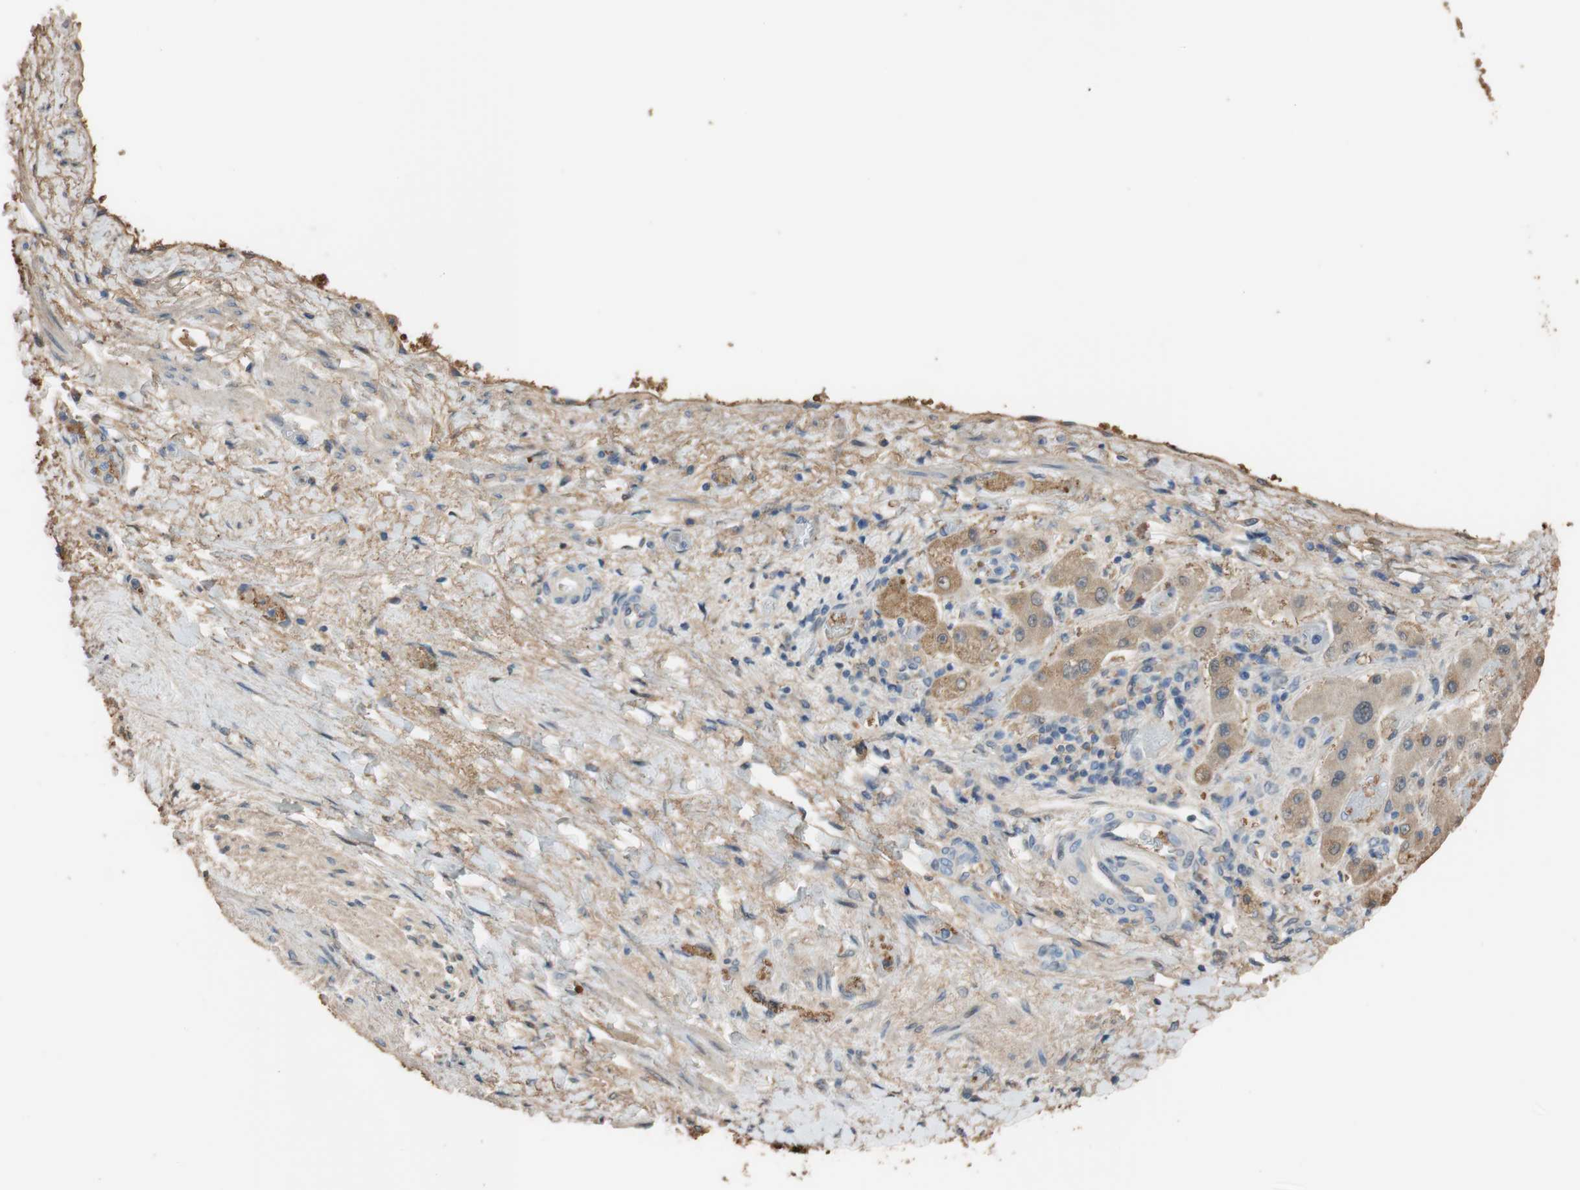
{"staining": {"intensity": "moderate", "quantity": ">75%", "location": "cytoplasmic/membranous"}, "tissue": "liver cancer", "cell_type": "Tumor cells", "image_type": "cancer", "snomed": [{"axis": "morphology", "description": "Cholangiocarcinoma"}, {"axis": "topography", "description": "Liver"}], "caption": "The micrograph displays a brown stain indicating the presence of a protein in the cytoplasmic/membranous of tumor cells in liver cancer.", "gene": "ALDH1A2", "patient": {"sex": "male", "age": 50}}